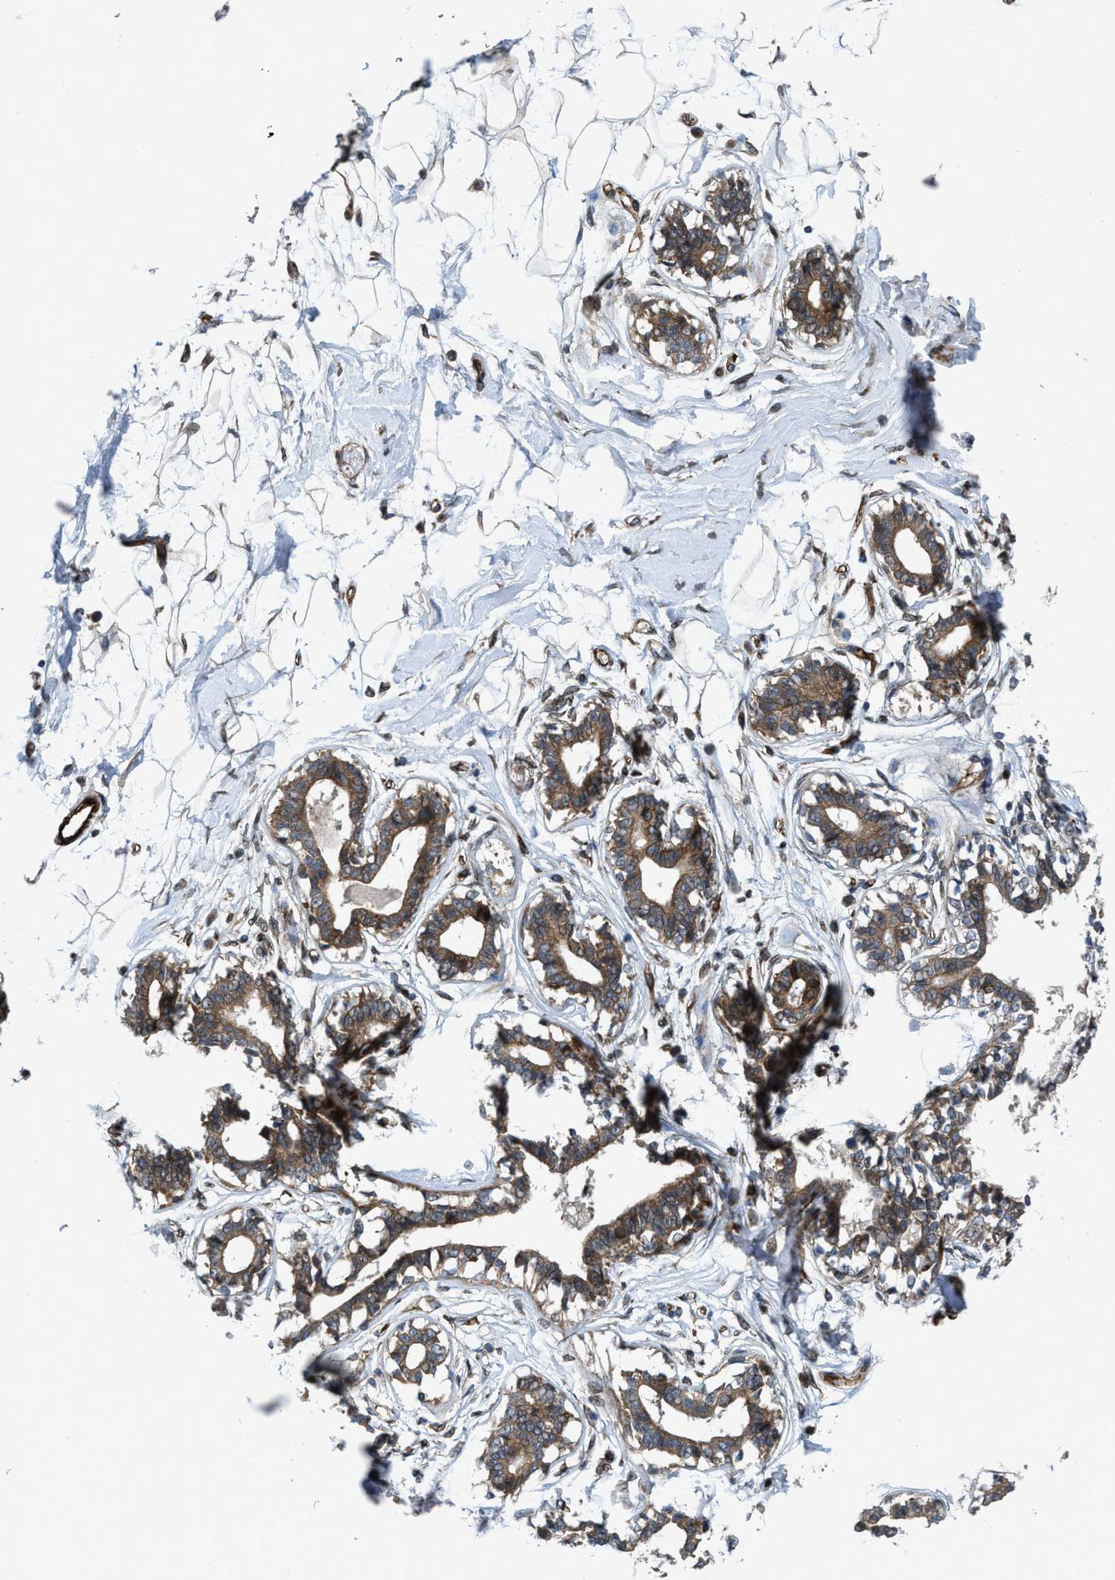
{"staining": {"intensity": "moderate", "quantity": "25%-75%", "location": "cytoplasmic/membranous"}, "tissue": "breast", "cell_type": "Adipocytes", "image_type": "normal", "snomed": [{"axis": "morphology", "description": "Normal tissue, NOS"}, {"axis": "topography", "description": "Breast"}], "caption": "High-magnification brightfield microscopy of normal breast stained with DAB (brown) and counterstained with hematoxylin (blue). adipocytes exhibit moderate cytoplasmic/membranous staining is appreciated in approximately25%-75% of cells. The staining was performed using DAB to visualize the protein expression in brown, while the nuclei were stained in blue with hematoxylin (Magnification: 20x).", "gene": "URGCP", "patient": {"sex": "female", "age": 45}}